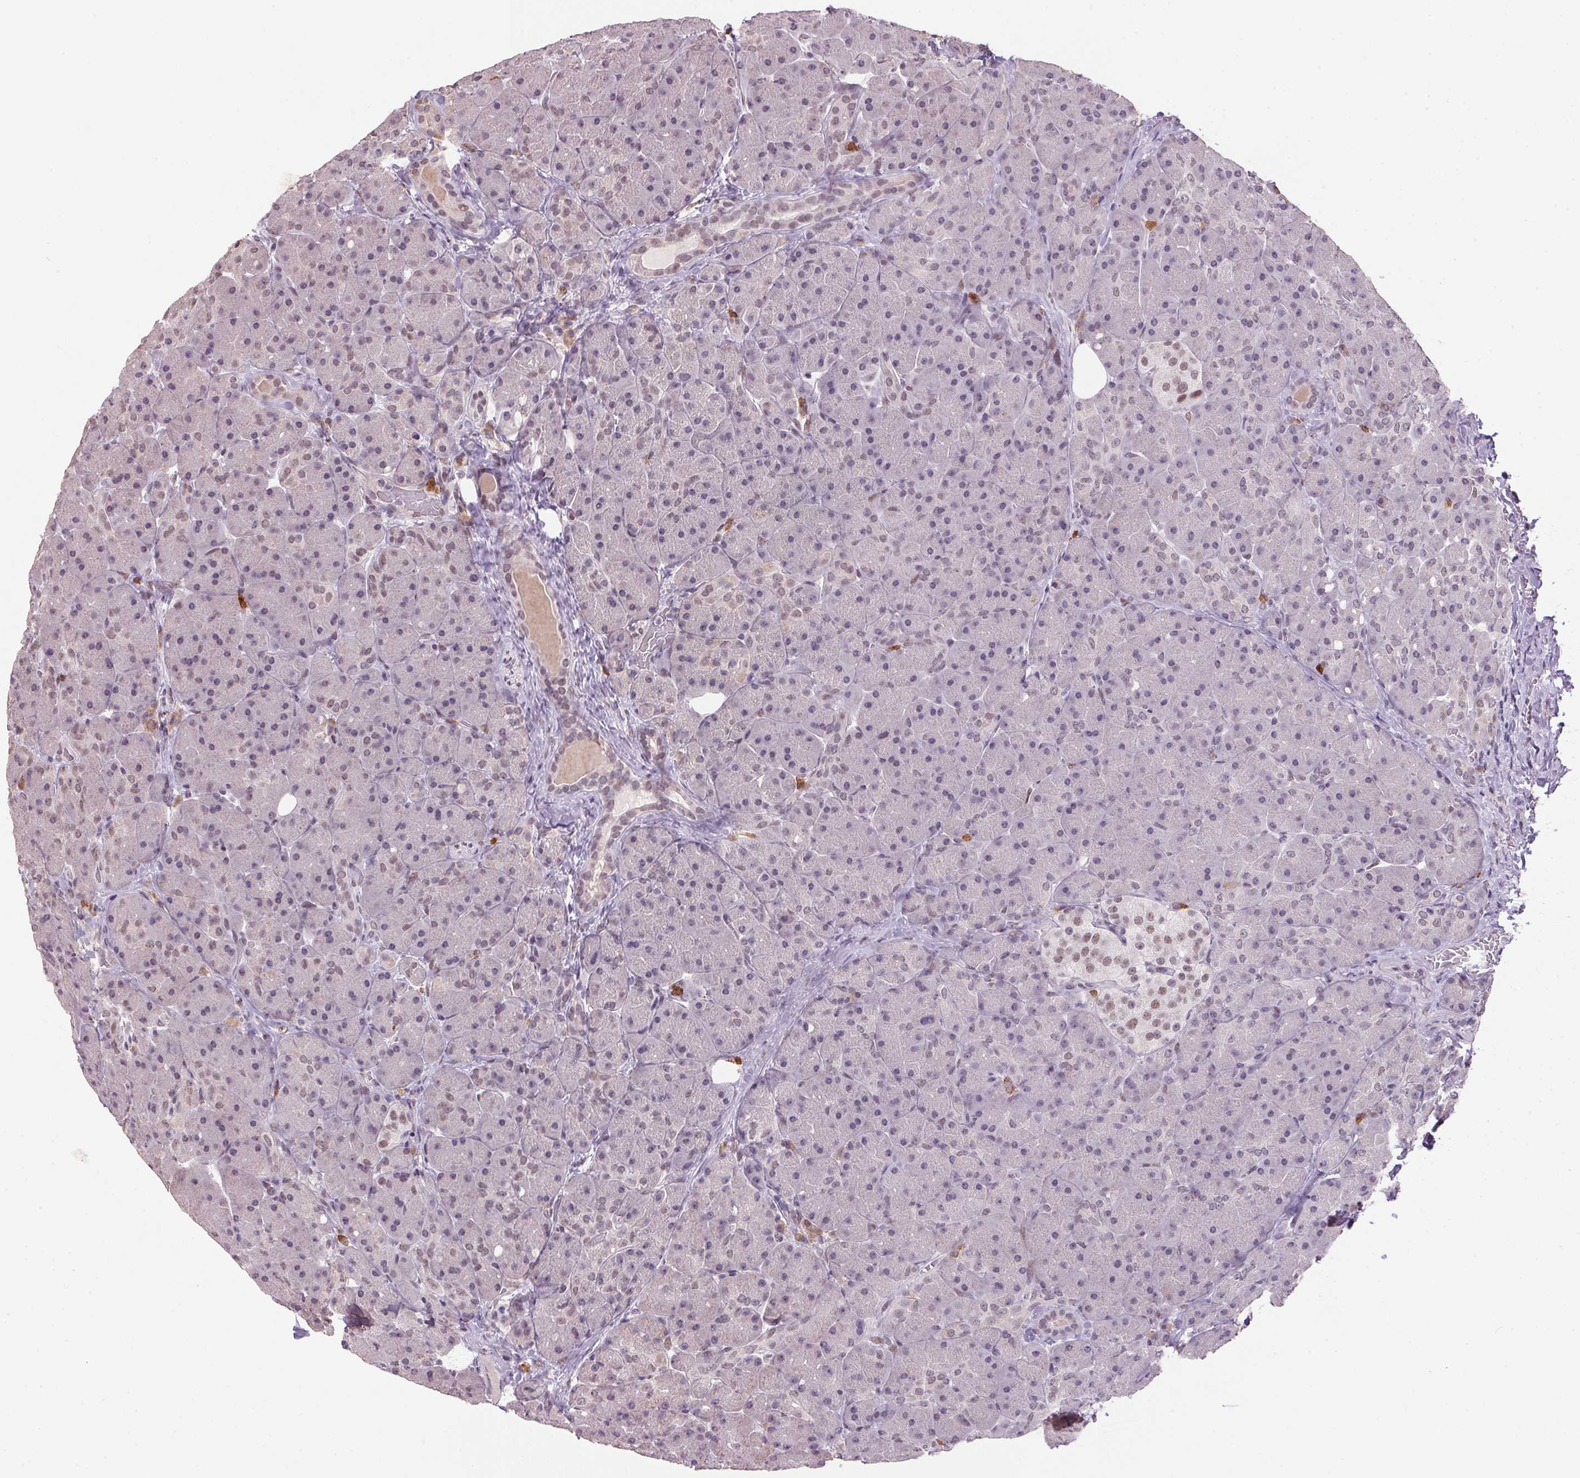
{"staining": {"intensity": "weak", "quantity": "<25%", "location": "nuclear"}, "tissue": "pancreas", "cell_type": "Exocrine glandular cells", "image_type": "normal", "snomed": [{"axis": "morphology", "description": "Normal tissue, NOS"}, {"axis": "topography", "description": "Pancreas"}], "caption": "Immunohistochemical staining of normal pancreas shows no significant expression in exocrine glandular cells.", "gene": "ZBTB4", "patient": {"sex": "male", "age": 55}}